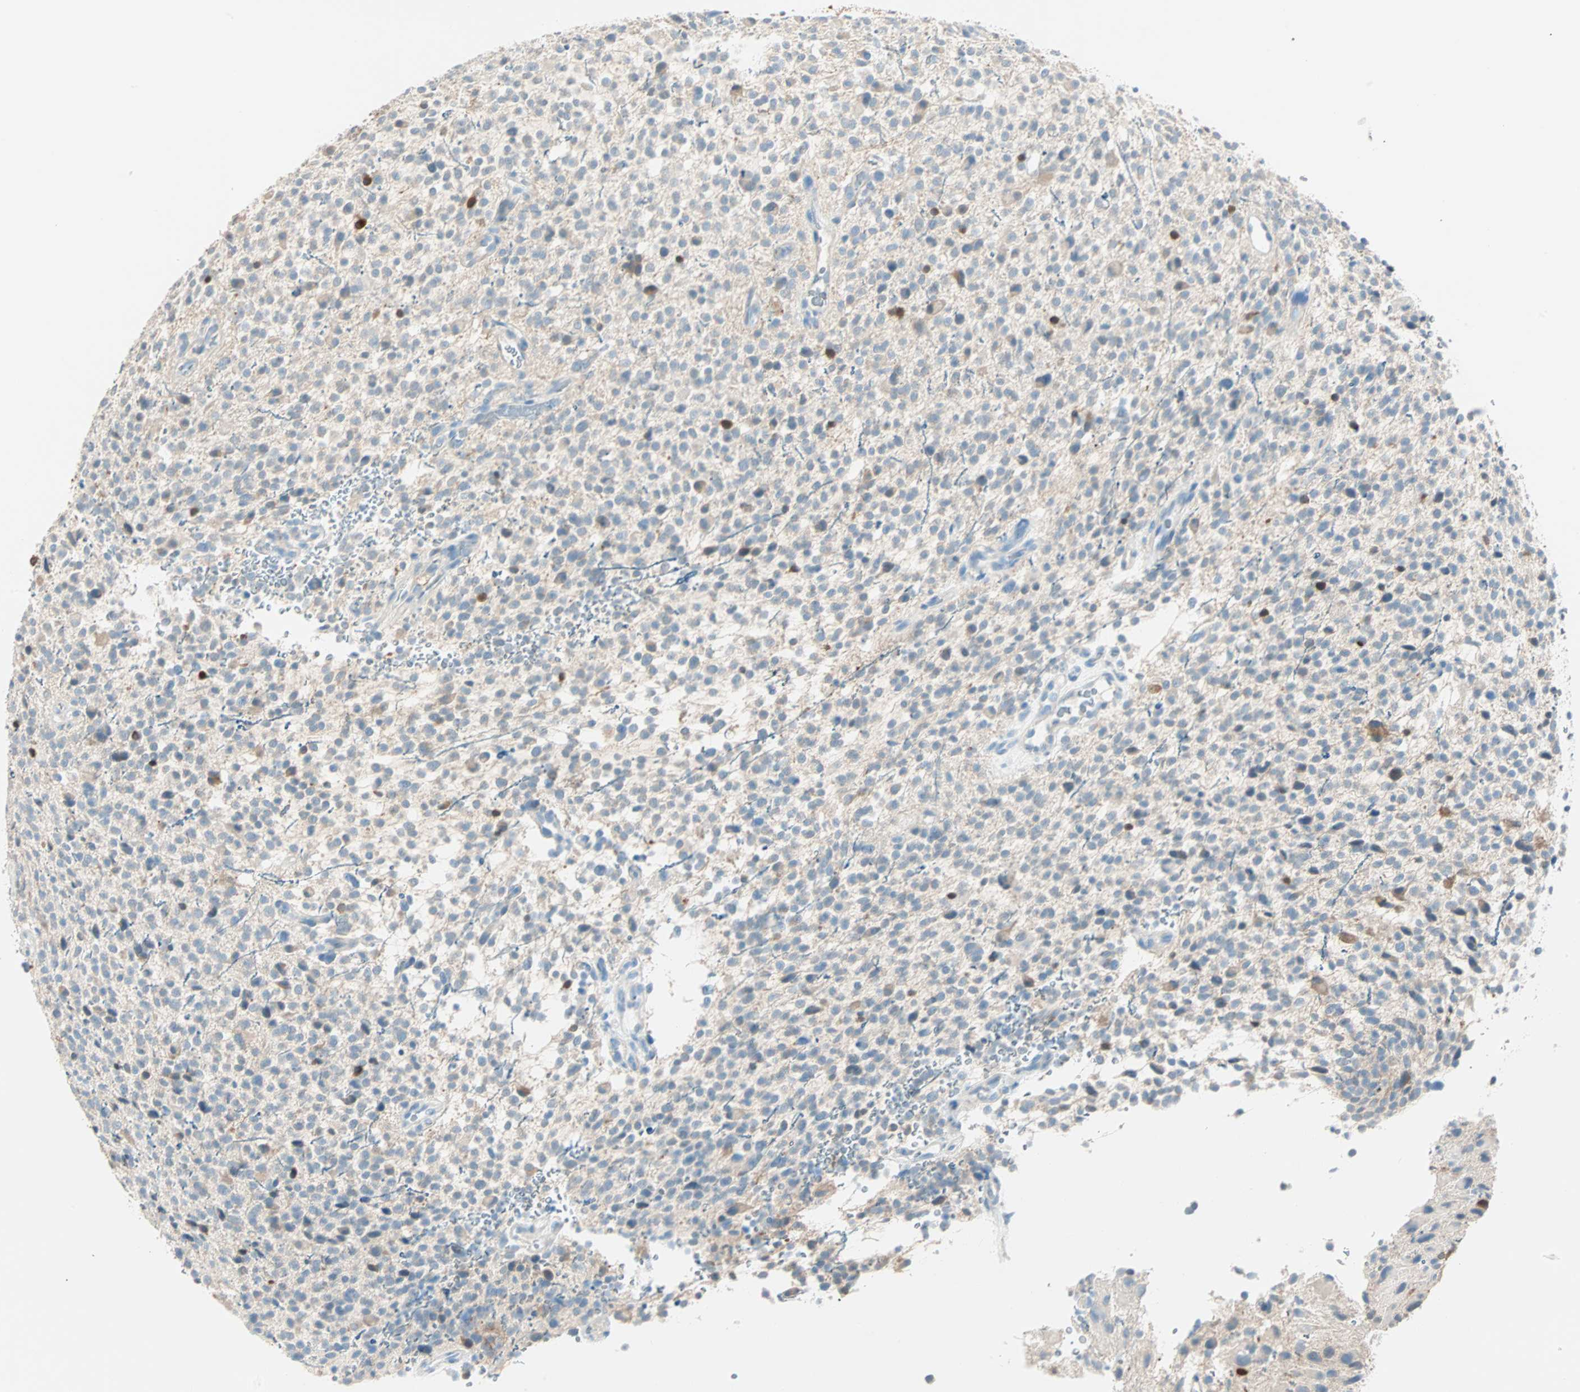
{"staining": {"intensity": "moderate", "quantity": "<25%", "location": "cytoplasmic/membranous"}, "tissue": "glioma", "cell_type": "Tumor cells", "image_type": "cancer", "snomed": [{"axis": "morphology", "description": "Normal tissue, NOS"}, {"axis": "morphology", "description": "Glioma, malignant, High grade"}, {"axis": "topography", "description": "Cerebral cortex"}], "caption": "Malignant glioma (high-grade) stained with a brown dye displays moderate cytoplasmic/membranous positive staining in about <25% of tumor cells.", "gene": "ATF6", "patient": {"sex": "male", "age": 75}}